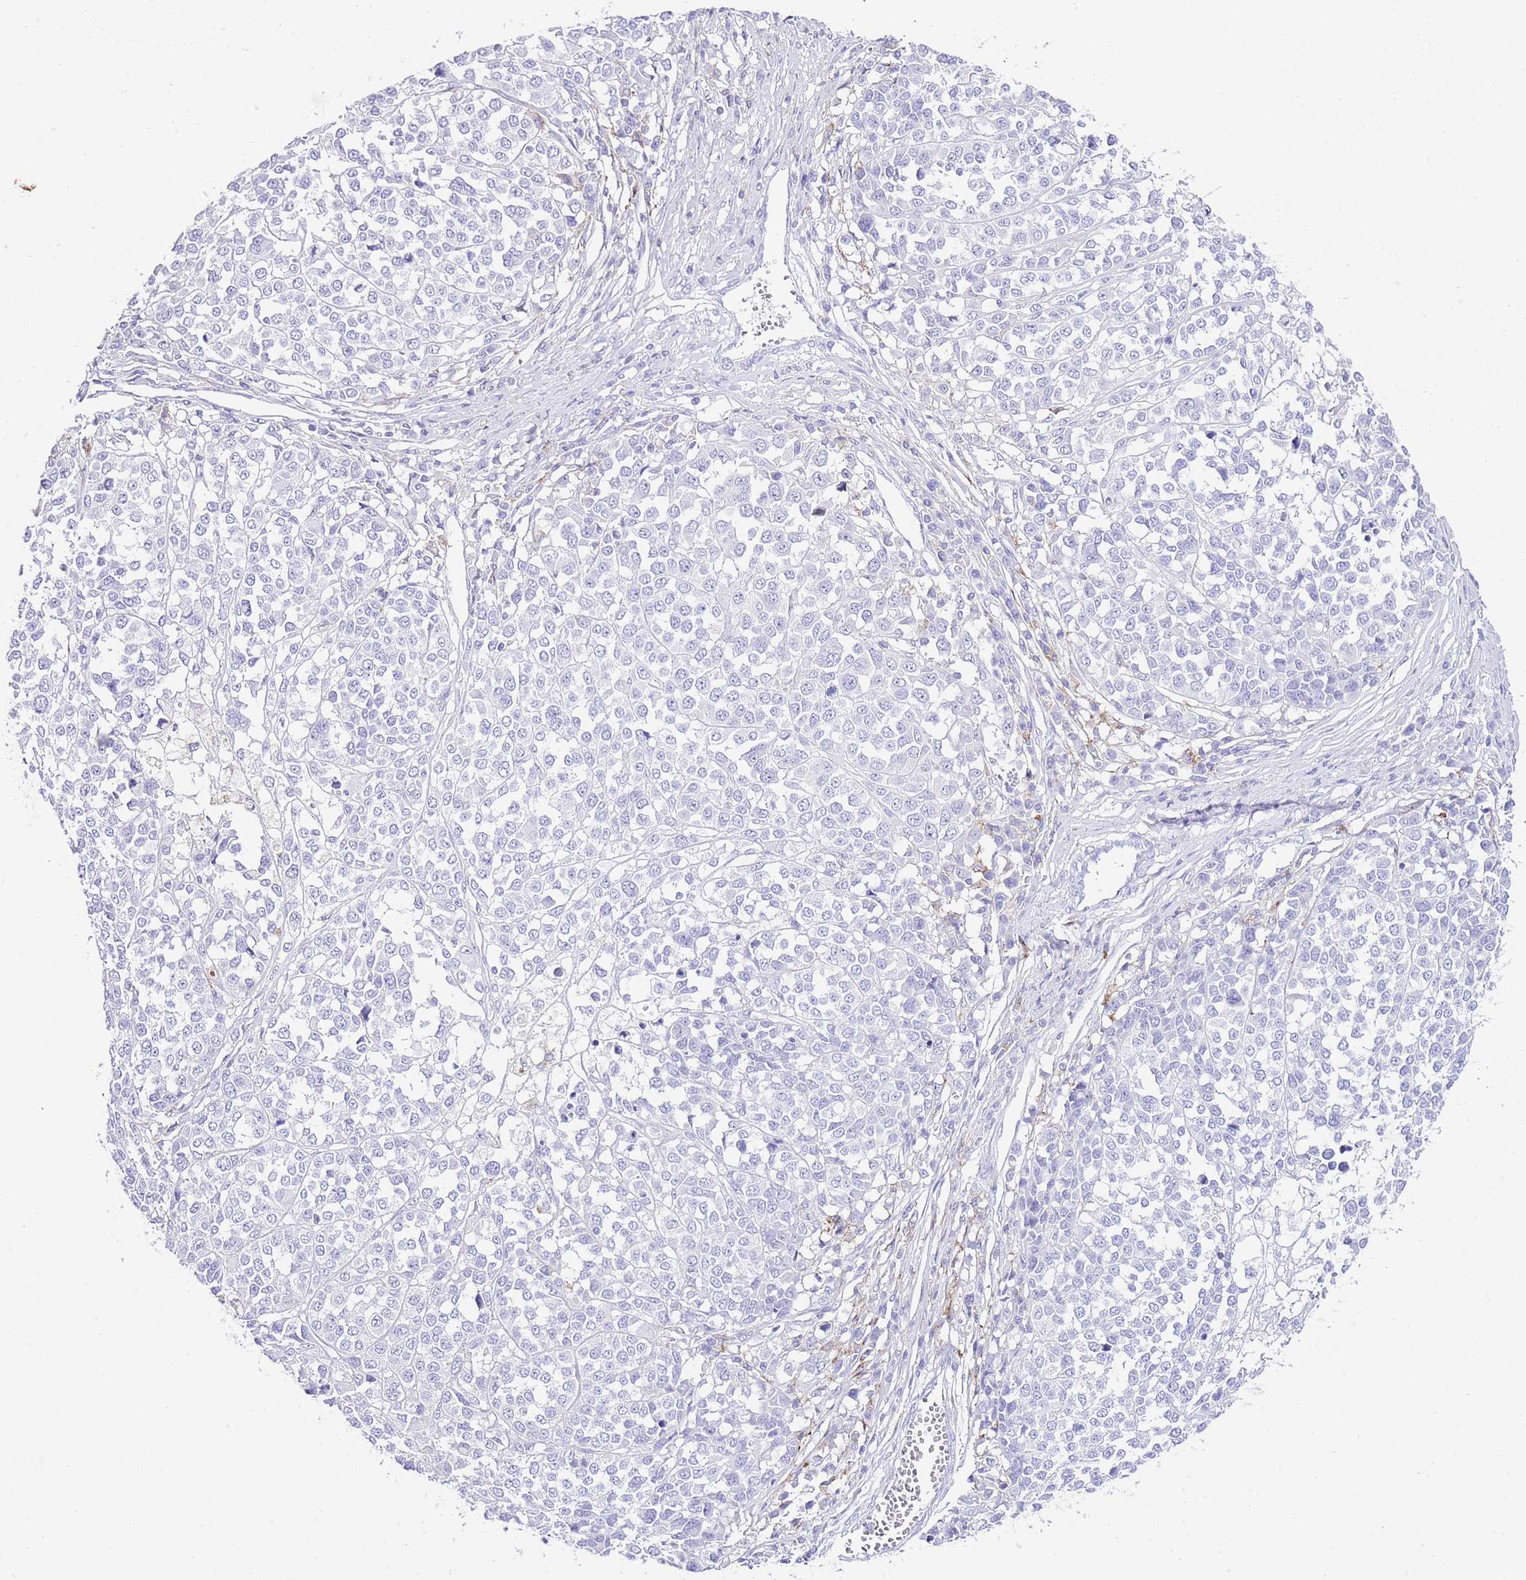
{"staining": {"intensity": "negative", "quantity": "none", "location": "none"}, "tissue": "melanoma", "cell_type": "Tumor cells", "image_type": "cancer", "snomed": [{"axis": "morphology", "description": "Malignant melanoma, Metastatic site"}, {"axis": "topography", "description": "Lymph node"}], "caption": "The photomicrograph exhibits no staining of tumor cells in melanoma.", "gene": "ALDH3A1", "patient": {"sex": "male", "age": 44}}